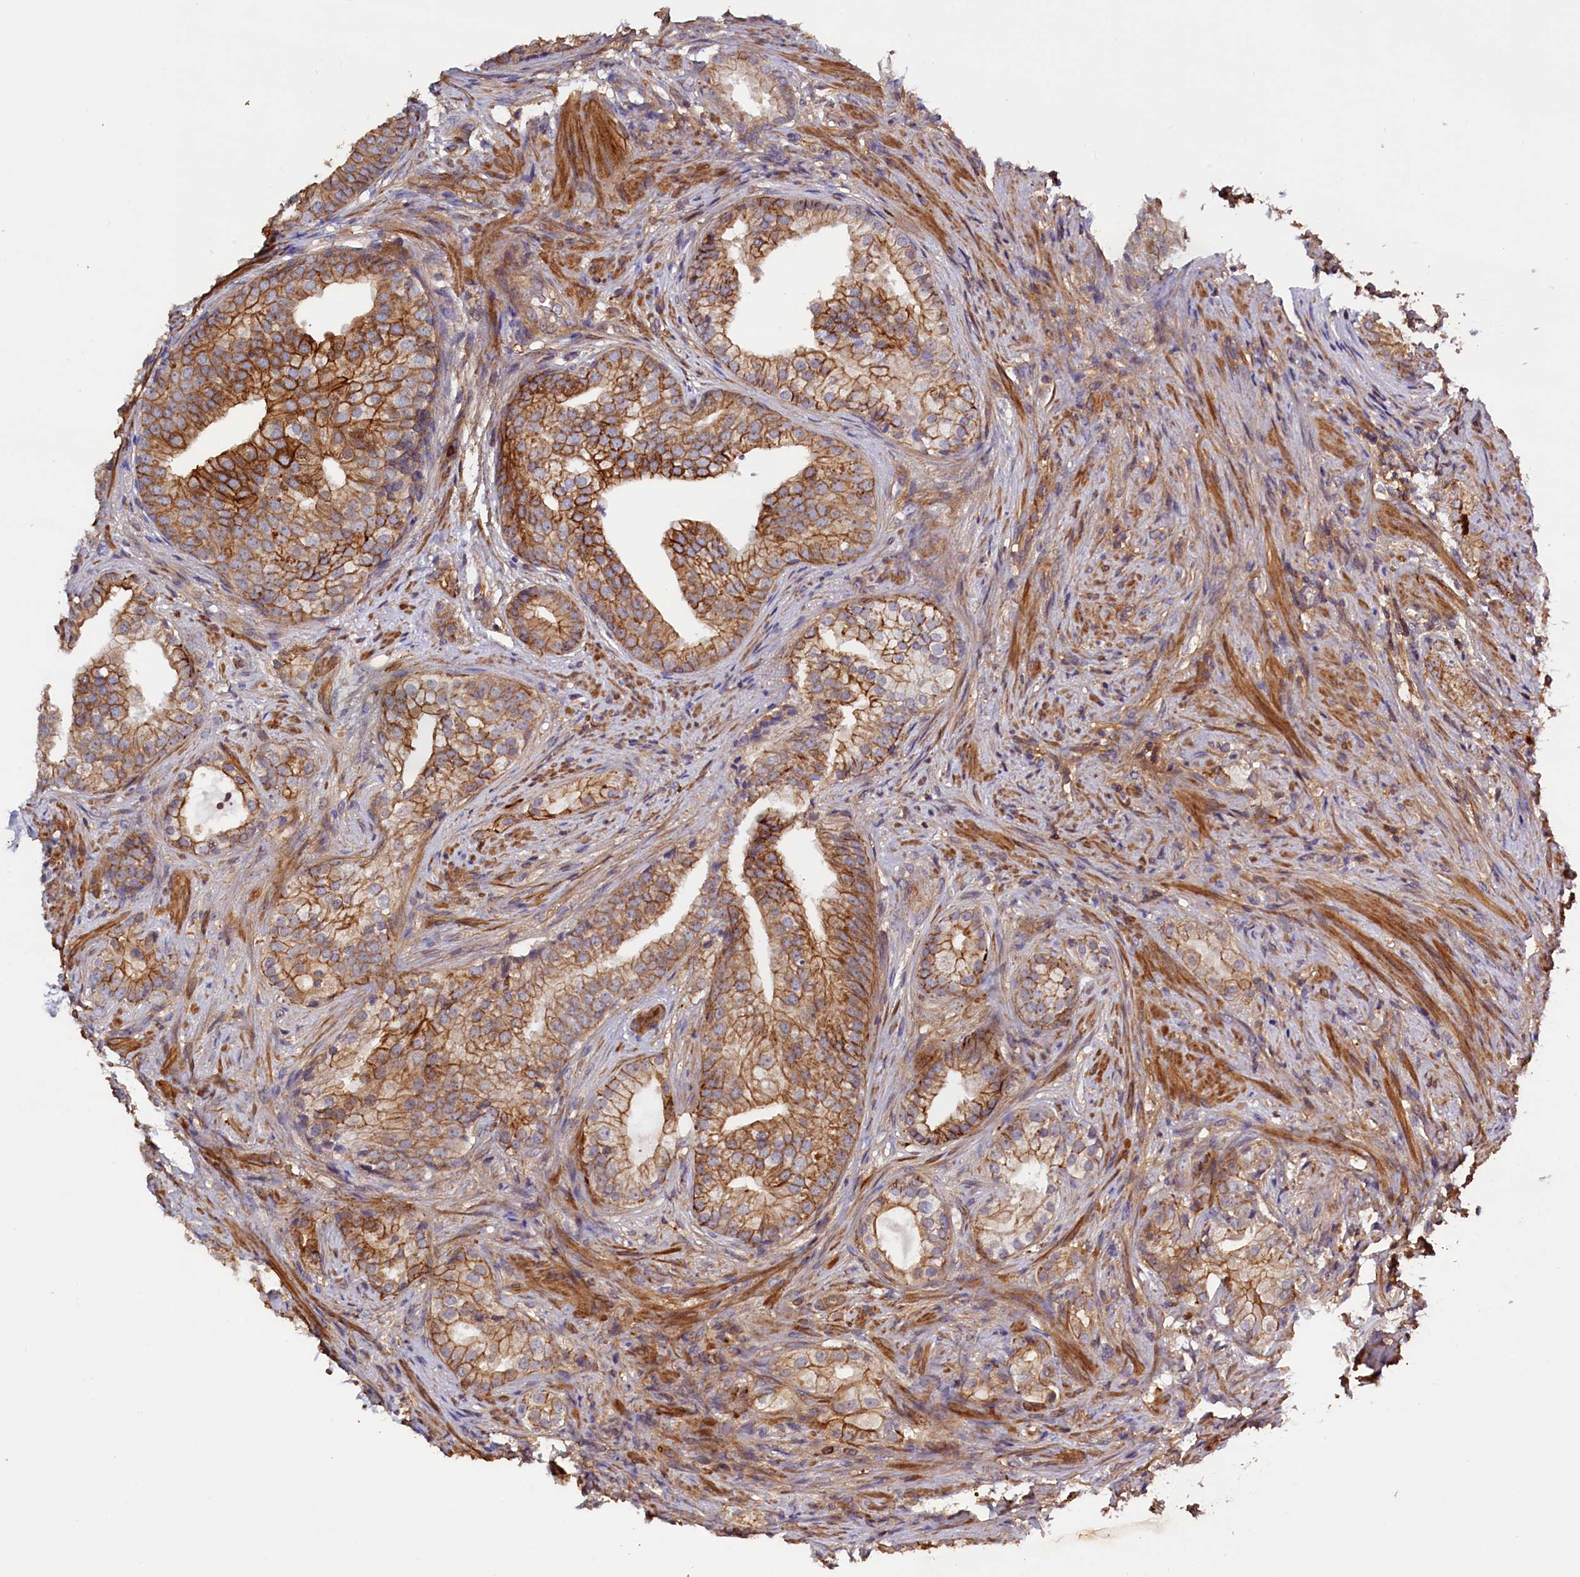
{"staining": {"intensity": "moderate", "quantity": ">75%", "location": "cytoplasmic/membranous"}, "tissue": "prostate cancer", "cell_type": "Tumor cells", "image_type": "cancer", "snomed": [{"axis": "morphology", "description": "Adenocarcinoma, Low grade"}, {"axis": "topography", "description": "Prostate"}], "caption": "IHC of prostate cancer displays medium levels of moderate cytoplasmic/membranous expression in about >75% of tumor cells.", "gene": "DUOXA1", "patient": {"sex": "male", "age": 71}}